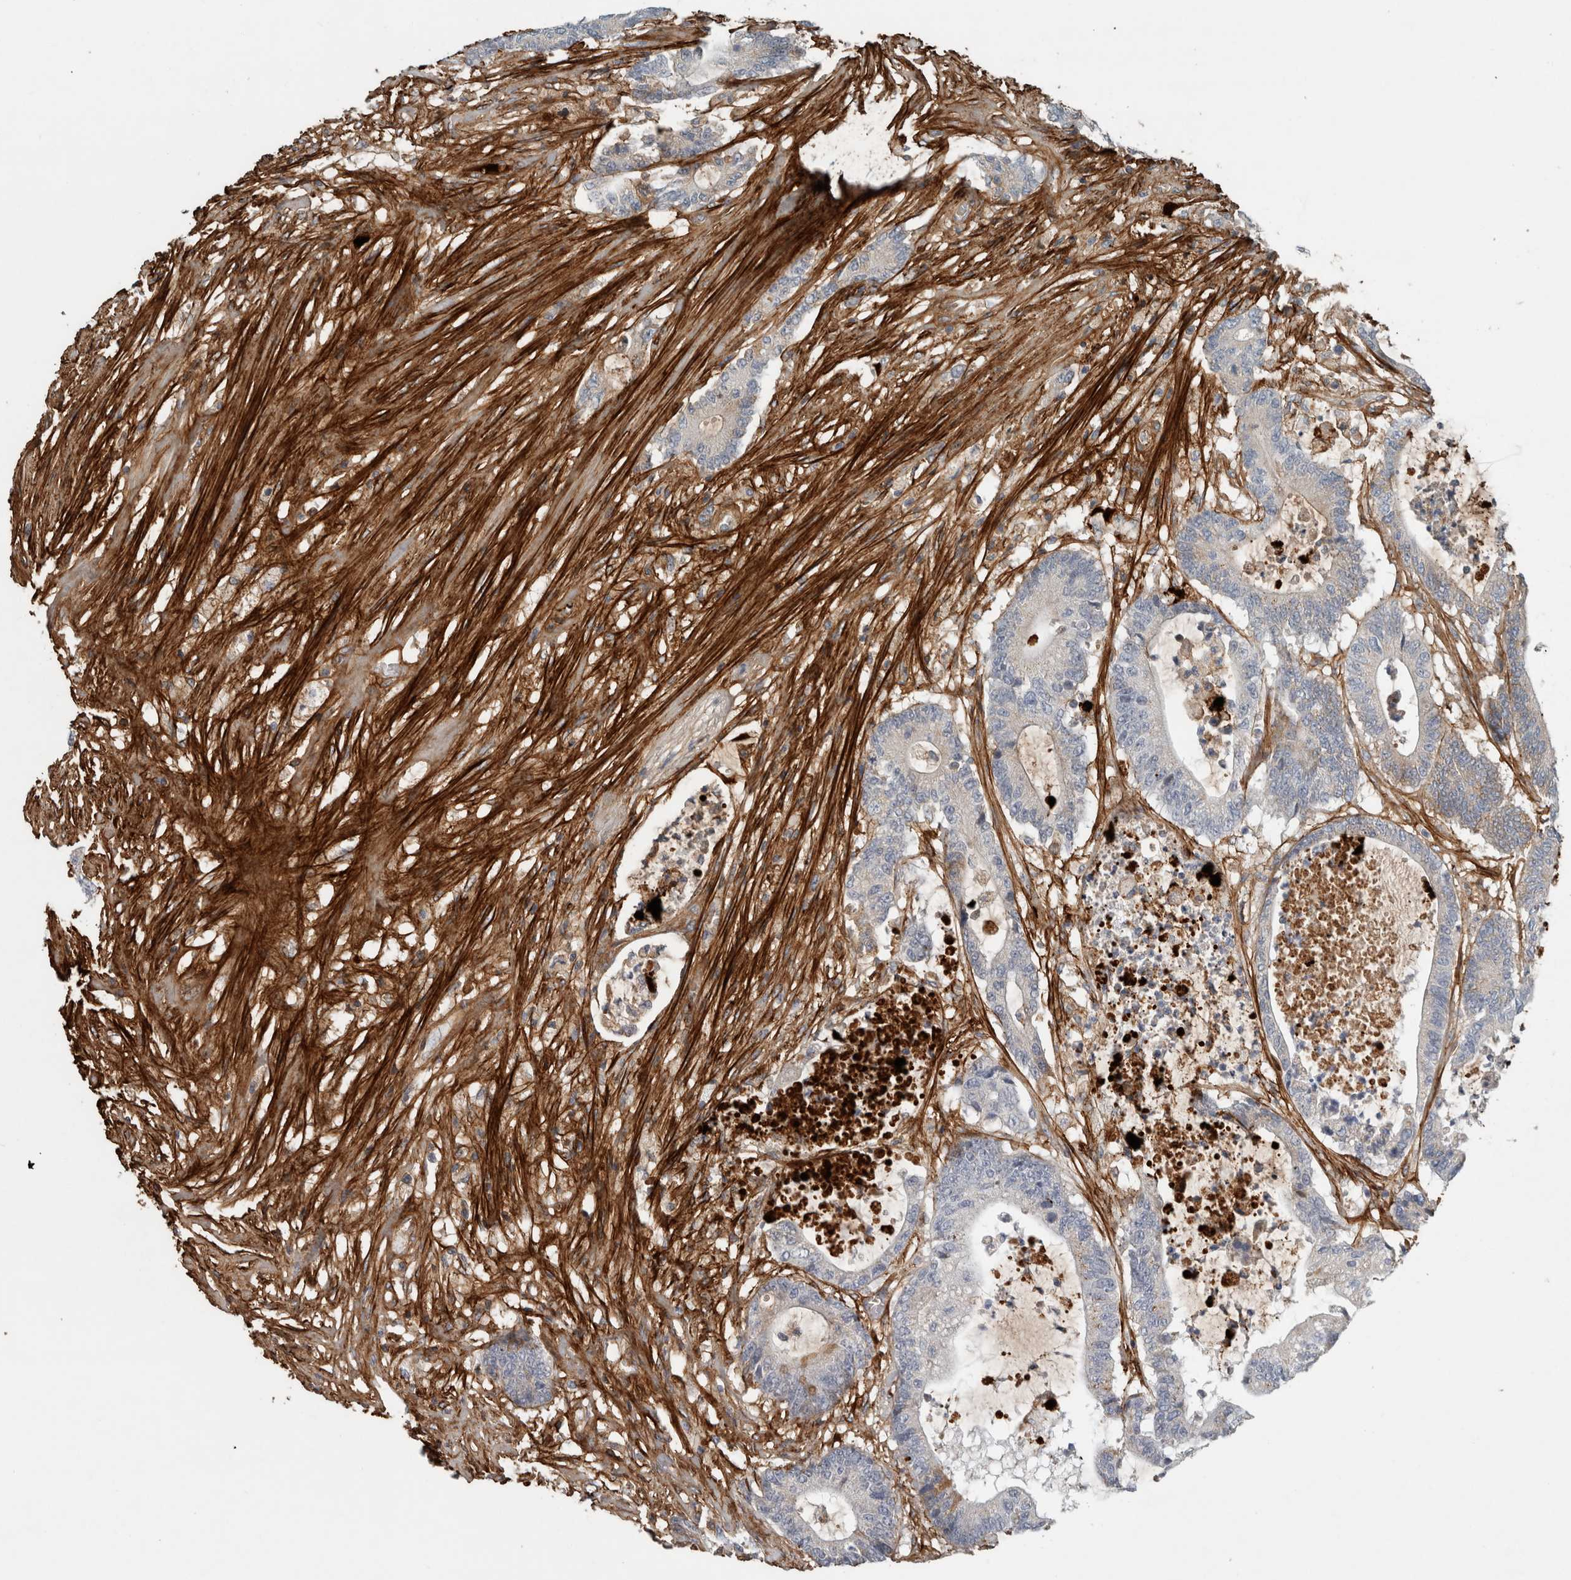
{"staining": {"intensity": "weak", "quantity": "<25%", "location": "cytoplasmic/membranous"}, "tissue": "colorectal cancer", "cell_type": "Tumor cells", "image_type": "cancer", "snomed": [{"axis": "morphology", "description": "Adenocarcinoma, NOS"}, {"axis": "topography", "description": "Colon"}], "caption": "Human colorectal cancer (adenocarcinoma) stained for a protein using IHC displays no positivity in tumor cells.", "gene": "FN1", "patient": {"sex": "female", "age": 84}}